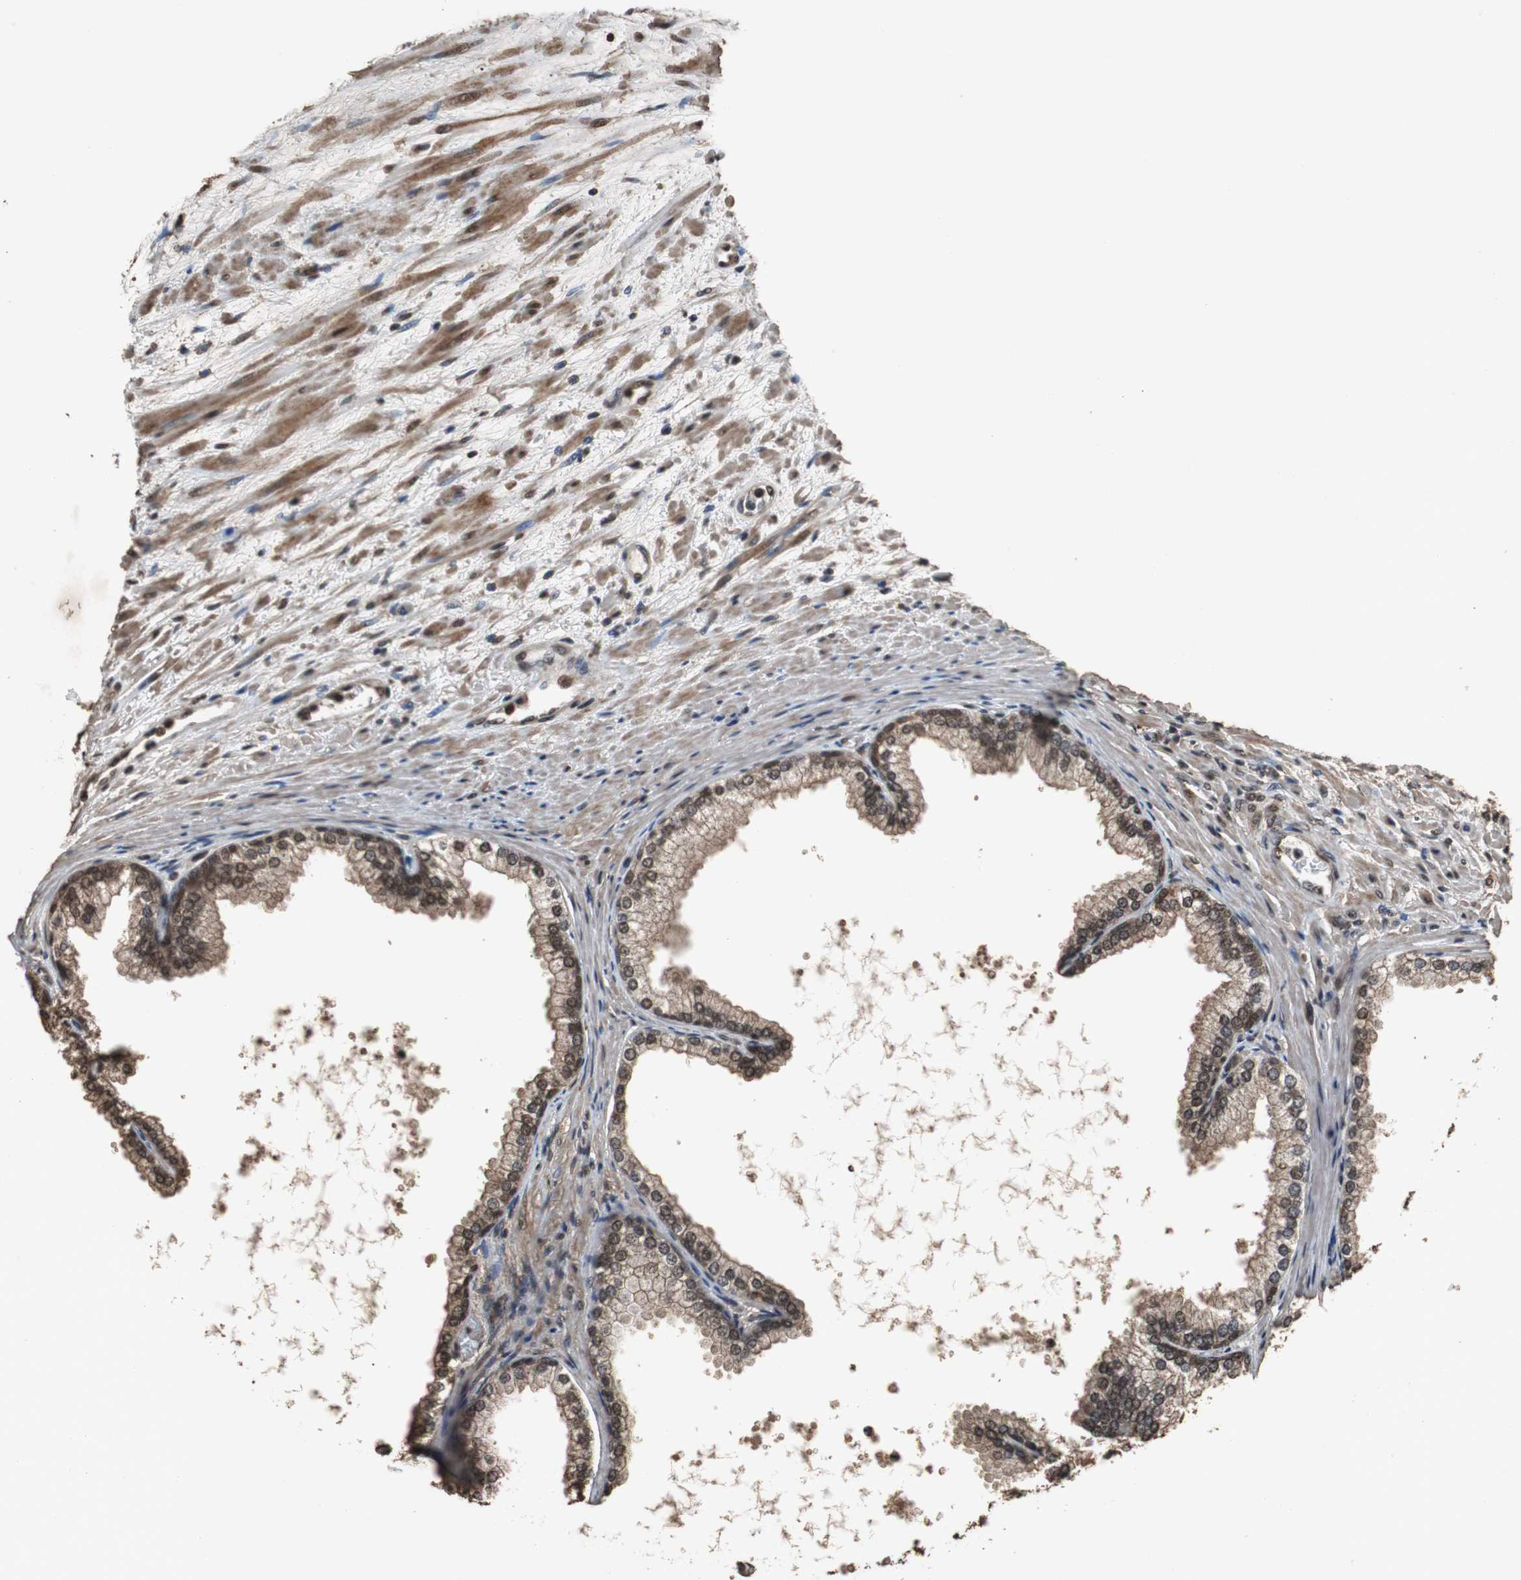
{"staining": {"intensity": "strong", "quantity": ">75%", "location": "cytoplasmic/membranous,nuclear"}, "tissue": "prostate", "cell_type": "Glandular cells", "image_type": "normal", "snomed": [{"axis": "morphology", "description": "Normal tissue, NOS"}, {"axis": "topography", "description": "Prostate"}], "caption": "Protein staining of unremarkable prostate shows strong cytoplasmic/membranous,nuclear staining in approximately >75% of glandular cells.", "gene": "ZNF18", "patient": {"sex": "male", "age": 76}}